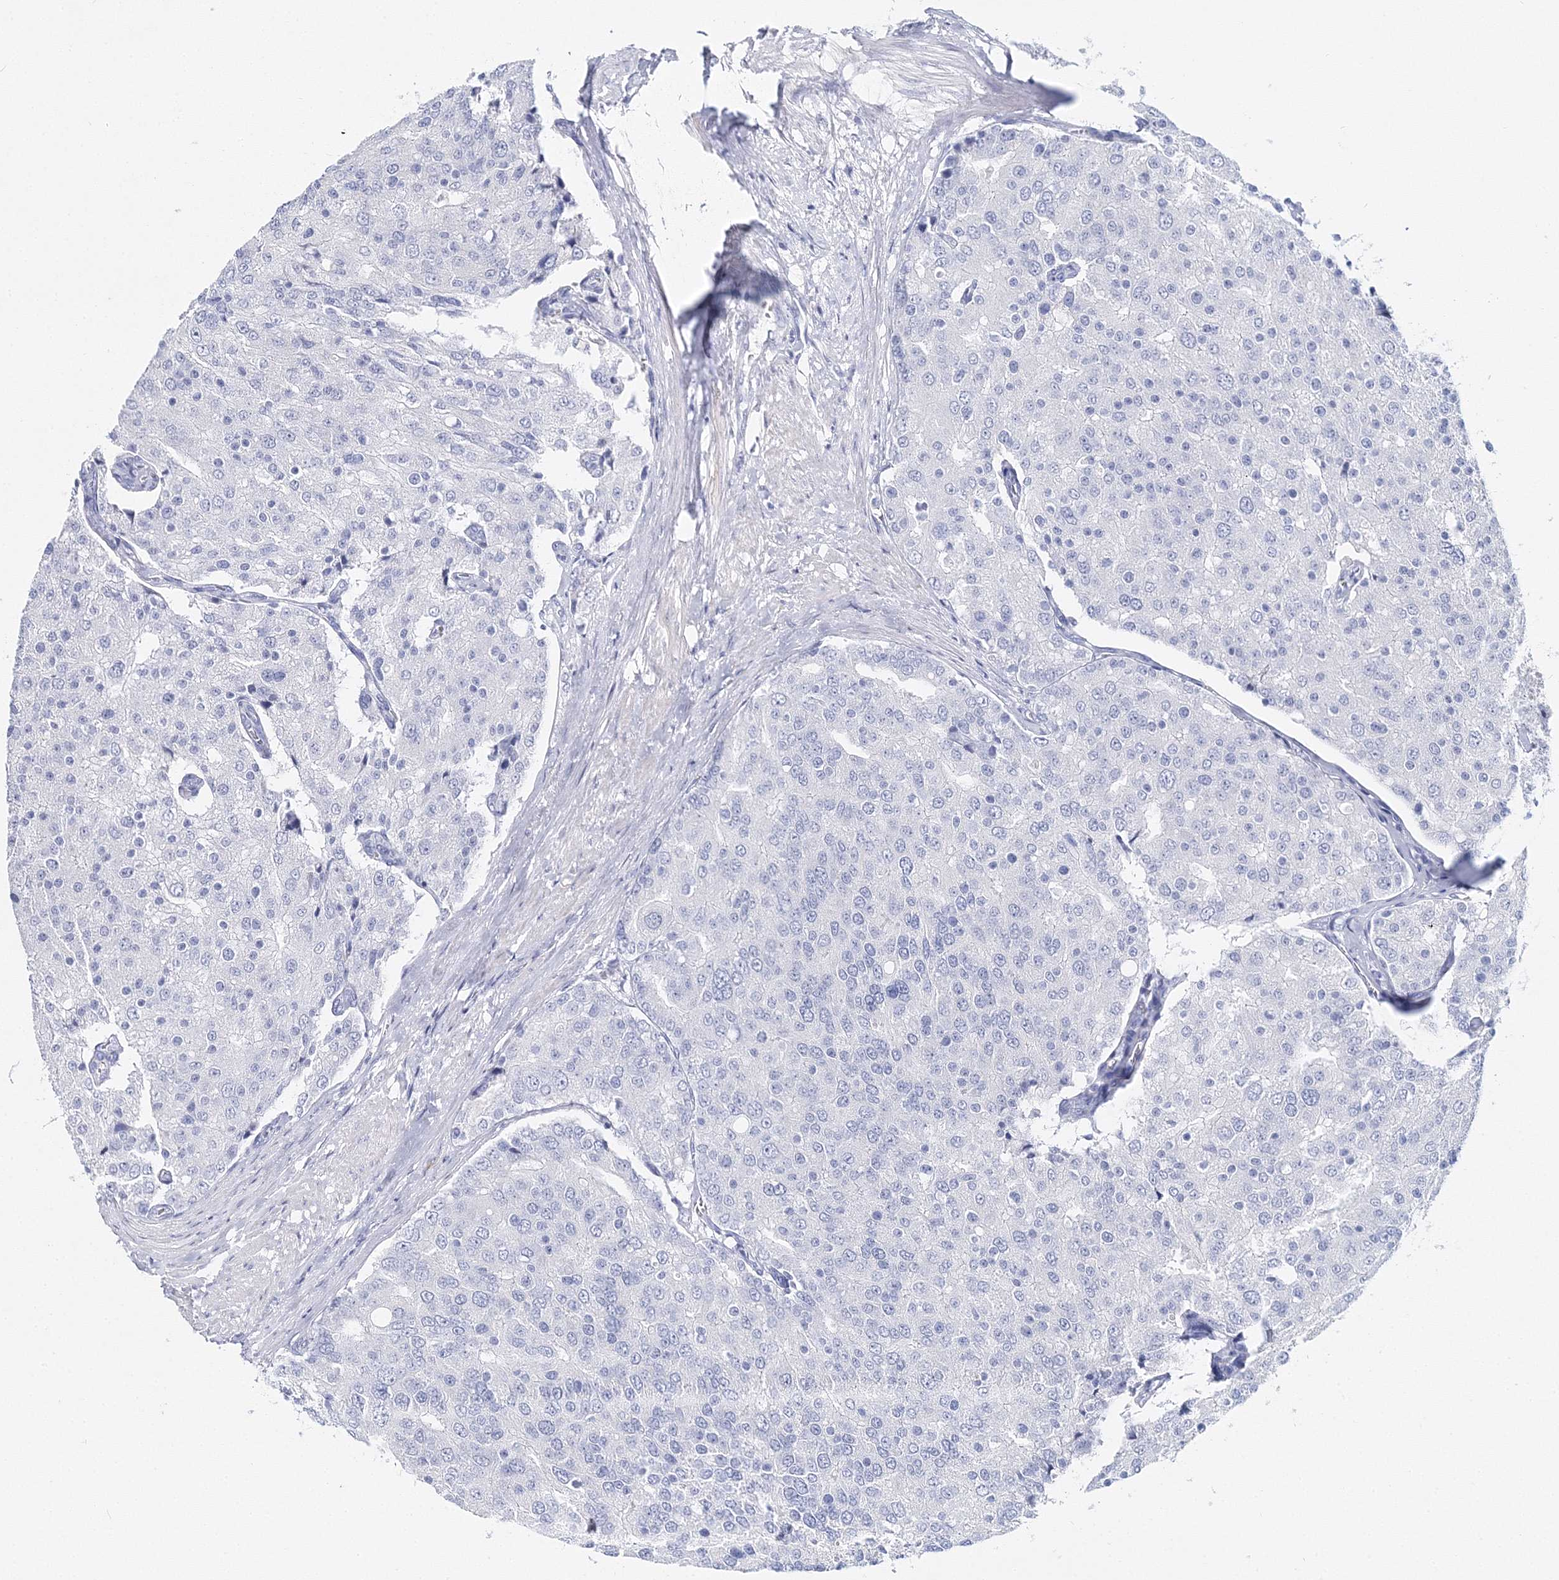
{"staining": {"intensity": "negative", "quantity": "none", "location": "none"}, "tissue": "prostate cancer", "cell_type": "Tumor cells", "image_type": "cancer", "snomed": [{"axis": "morphology", "description": "Adenocarcinoma, High grade"}, {"axis": "topography", "description": "Prostate"}], "caption": "Immunohistochemical staining of prostate adenocarcinoma (high-grade) demonstrates no significant positivity in tumor cells.", "gene": "MYOZ2", "patient": {"sex": "male", "age": 50}}